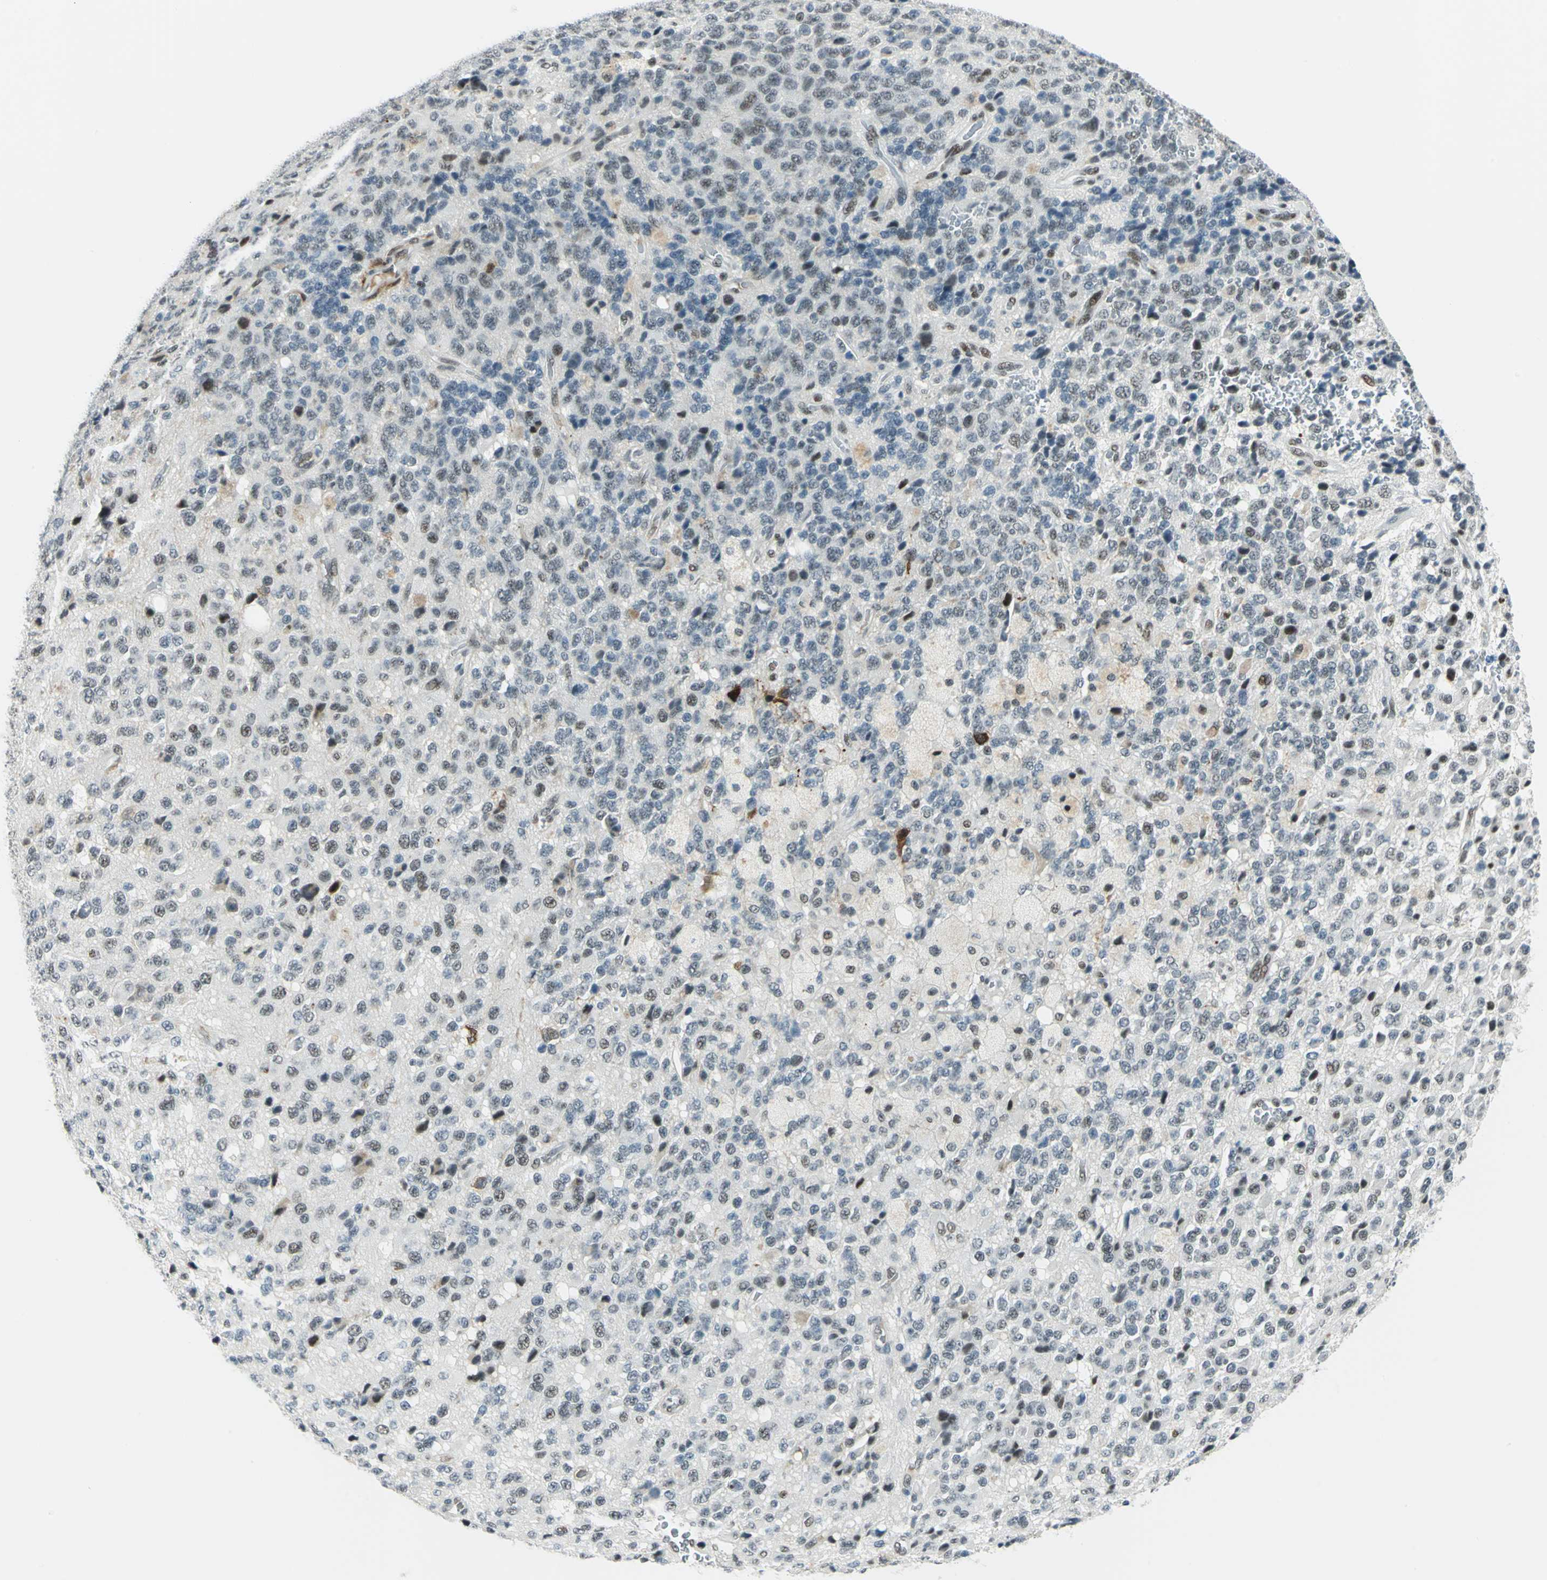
{"staining": {"intensity": "weak", "quantity": "<25%", "location": "nuclear"}, "tissue": "glioma", "cell_type": "Tumor cells", "image_type": "cancer", "snomed": [{"axis": "morphology", "description": "Glioma, malignant, High grade"}, {"axis": "topography", "description": "pancreas cauda"}], "caption": "Tumor cells show no significant staining in malignant glioma (high-grade).", "gene": "MTMR10", "patient": {"sex": "male", "age": 60}}